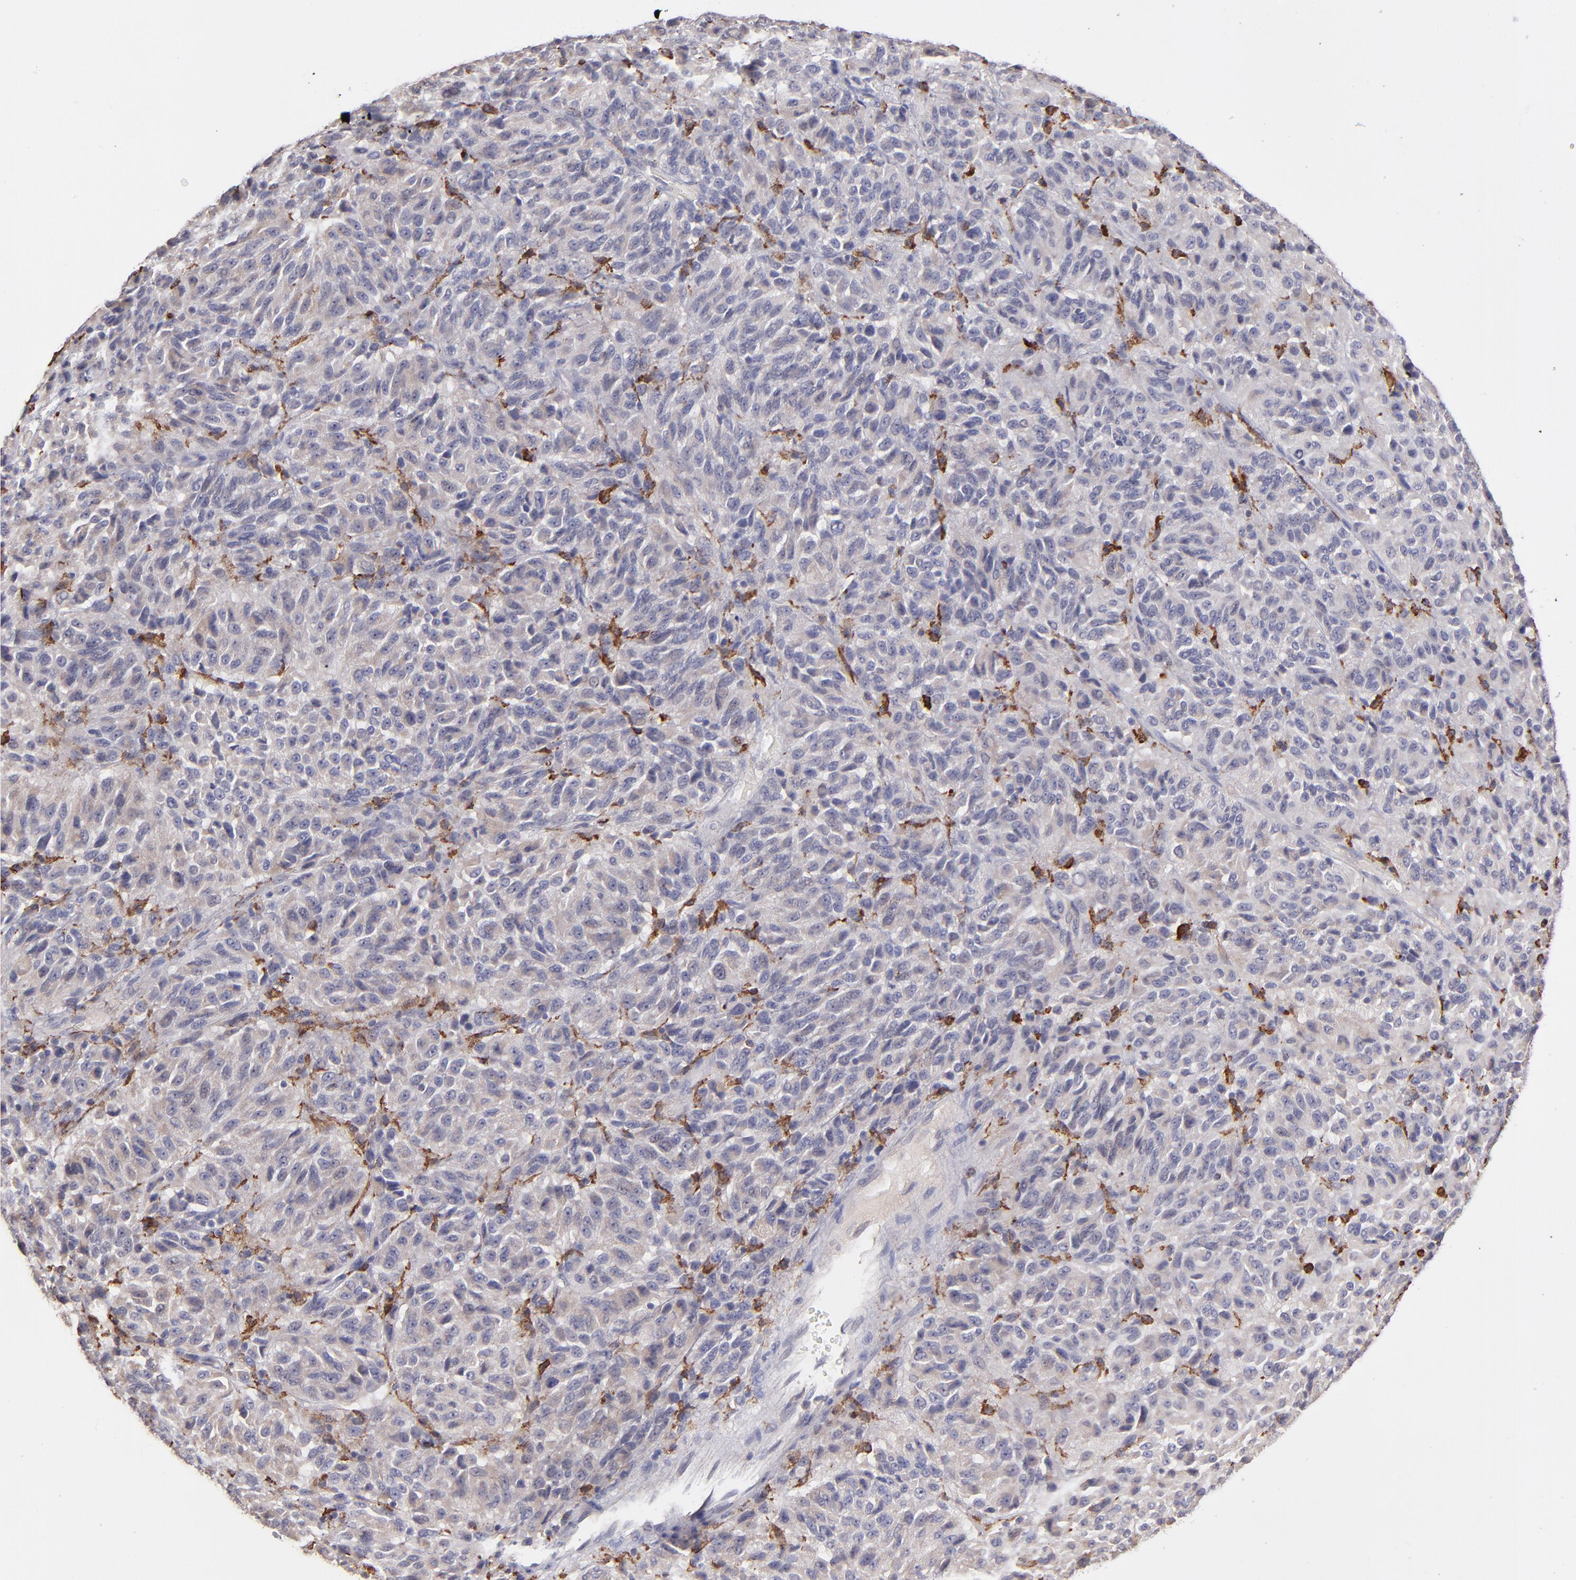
{"staining": {"intensity": "weak", "quantity": ">75%", "location": "cytoplasmic/membranous"}, "tissue": "melanoma", "cell_type": "Tumor cells", "image_type": "cancer", "snomed": [{"axis": "morphology", "description": "Malignant melanoma, Metastatic site"}, {"axis": "topography", "description": "Lung"}], "caption": "A brown stain labels weak cytoplasmic/membranous positivity of a protein in human melanoma tumor cells.", "gene": "GLDC", "patient": {"sex": "male", "age": 64}}